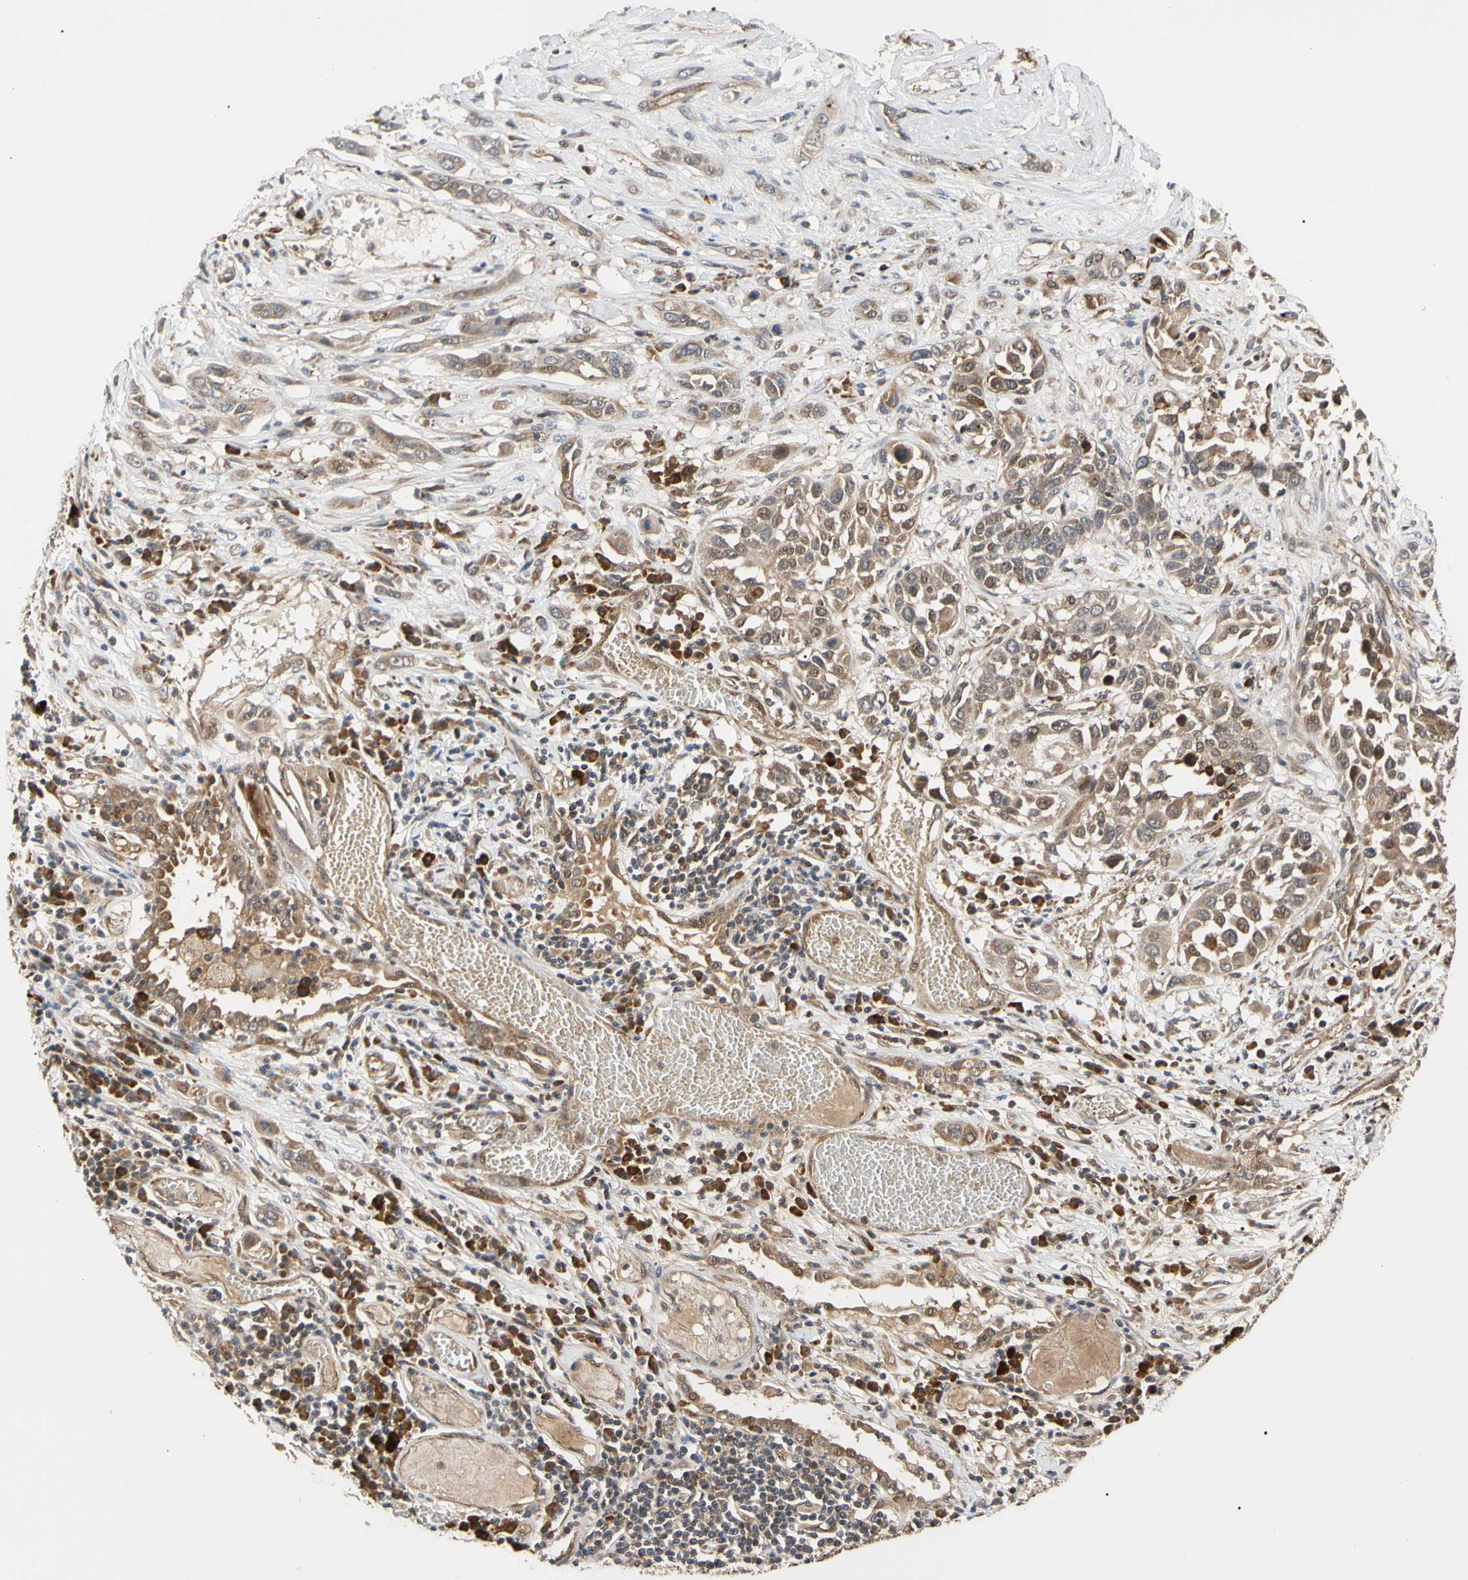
{"staining": {"intensity": "moderate", "quantity": ">75%", "location": "cytoplasmic/membranous"}, "tissue": "lung cancer", "cell_type": "Tumor cells", "image_type": "cancer", "snomed": [{"axis": "morphology", "description": "Squamous cell carcinoma, NOS"}, {"axis": "topography", "description": "Lung"}], "caption": "Protein expression analysis of lung cancer (squamous cell carcinoma) shows moderate cytoplasmic/membranous expression in approximately >75% of tumor cells.", "gene": "CYTIP", "patient": {"sex": "male", "age": 71}}